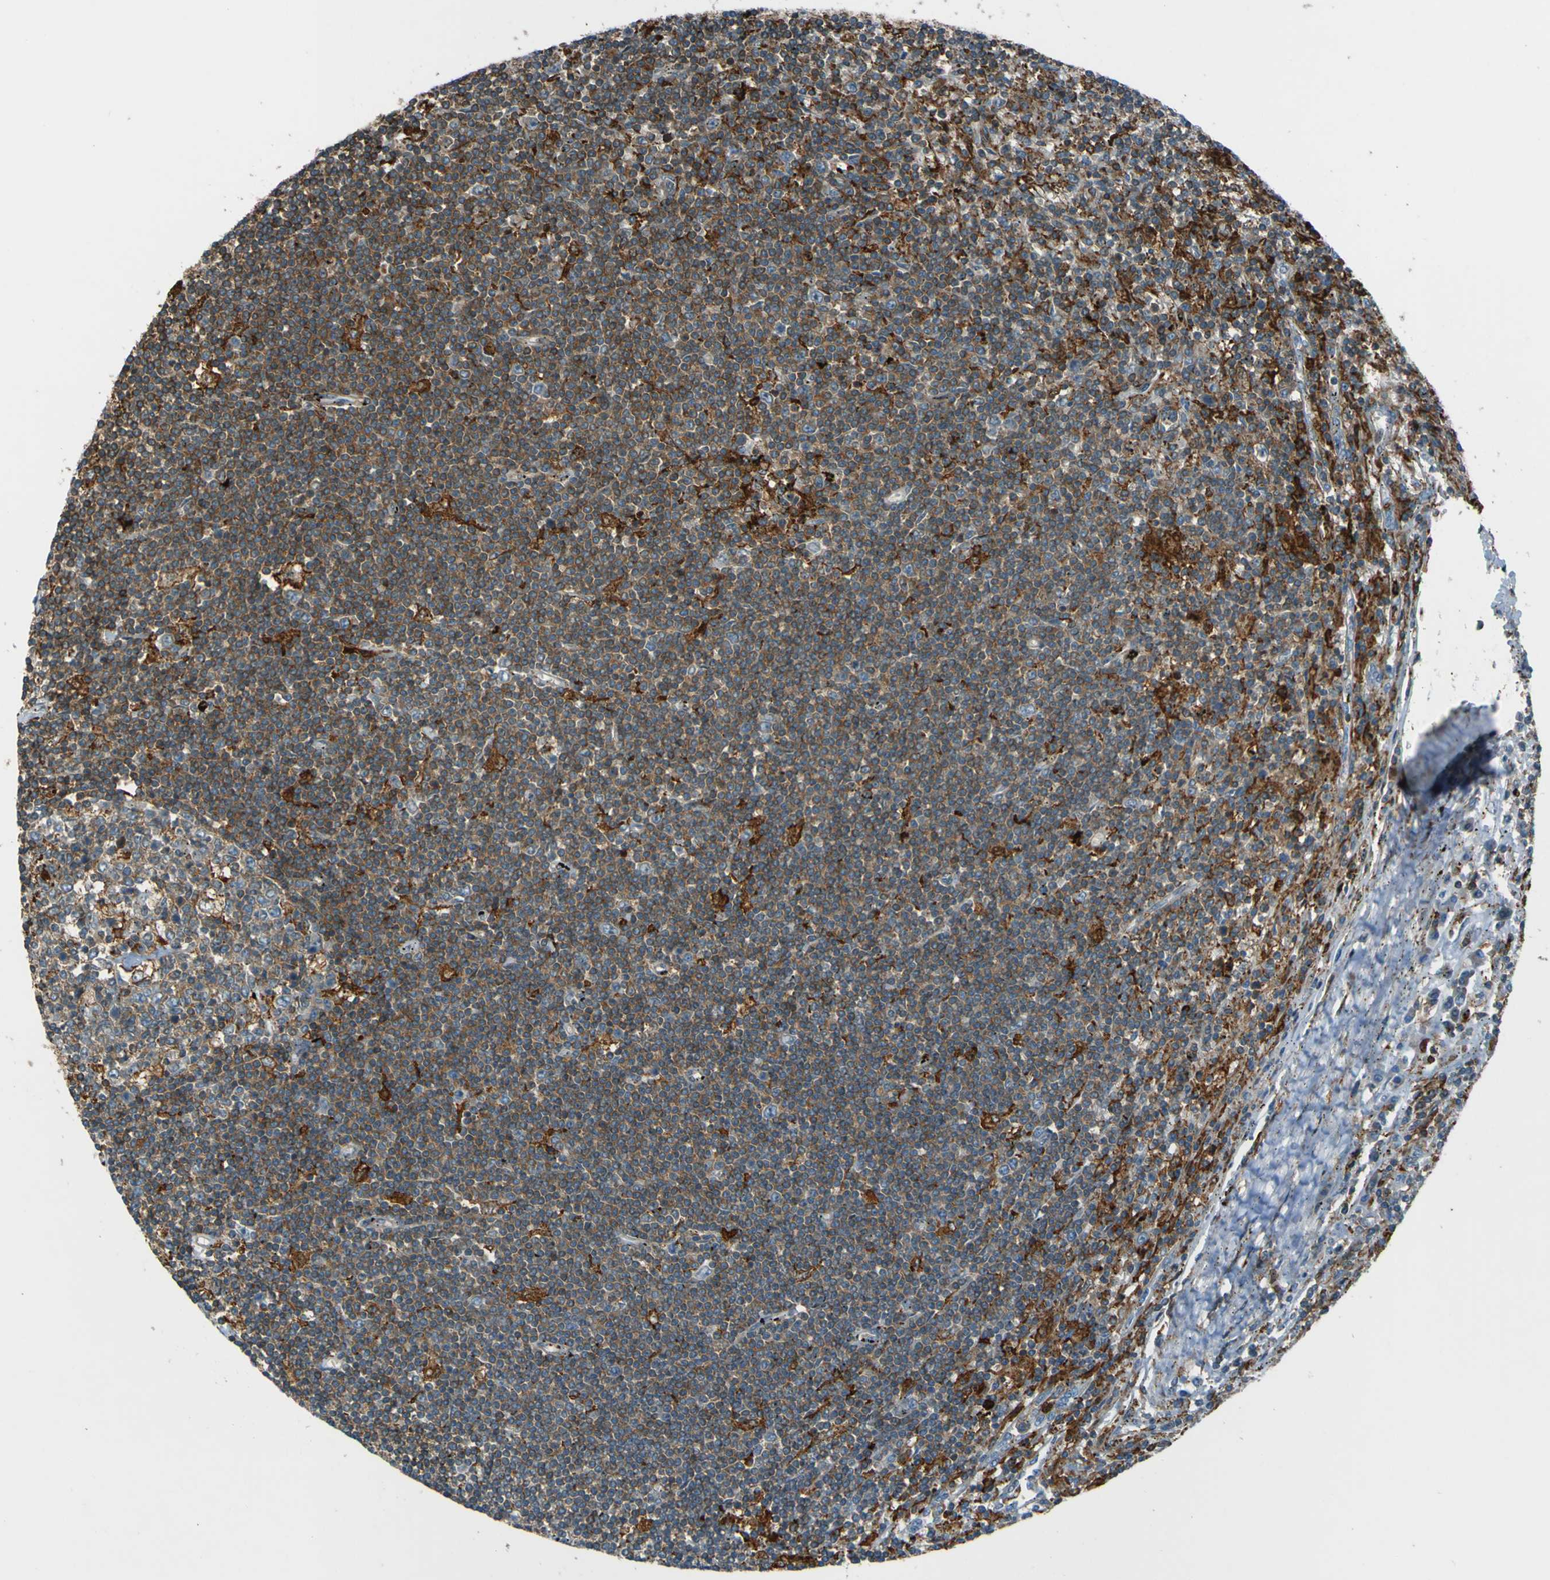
{"staining": {"intensity": "moderate", "quantity": ">75%", "location": "cytoplasmic/membranous"}, "tissue": "lymphoma", "cell_type": "Tumor cells", "image_type": "cancer", "snomed": [{"axis": "morphology", "description": "Malignant lymphoma, non-Hodgkin's type, Low grade"}, {"axis": "topography", "description": "Spleen"}], "caption": "This is an image of immunohistochemistry staining of lymphoma, which shows moderate staining in the cytoplasmic/membranous of tumor cells.", "gene": "PCDHB5", "patient": {"sex": "male", "age": 76}}